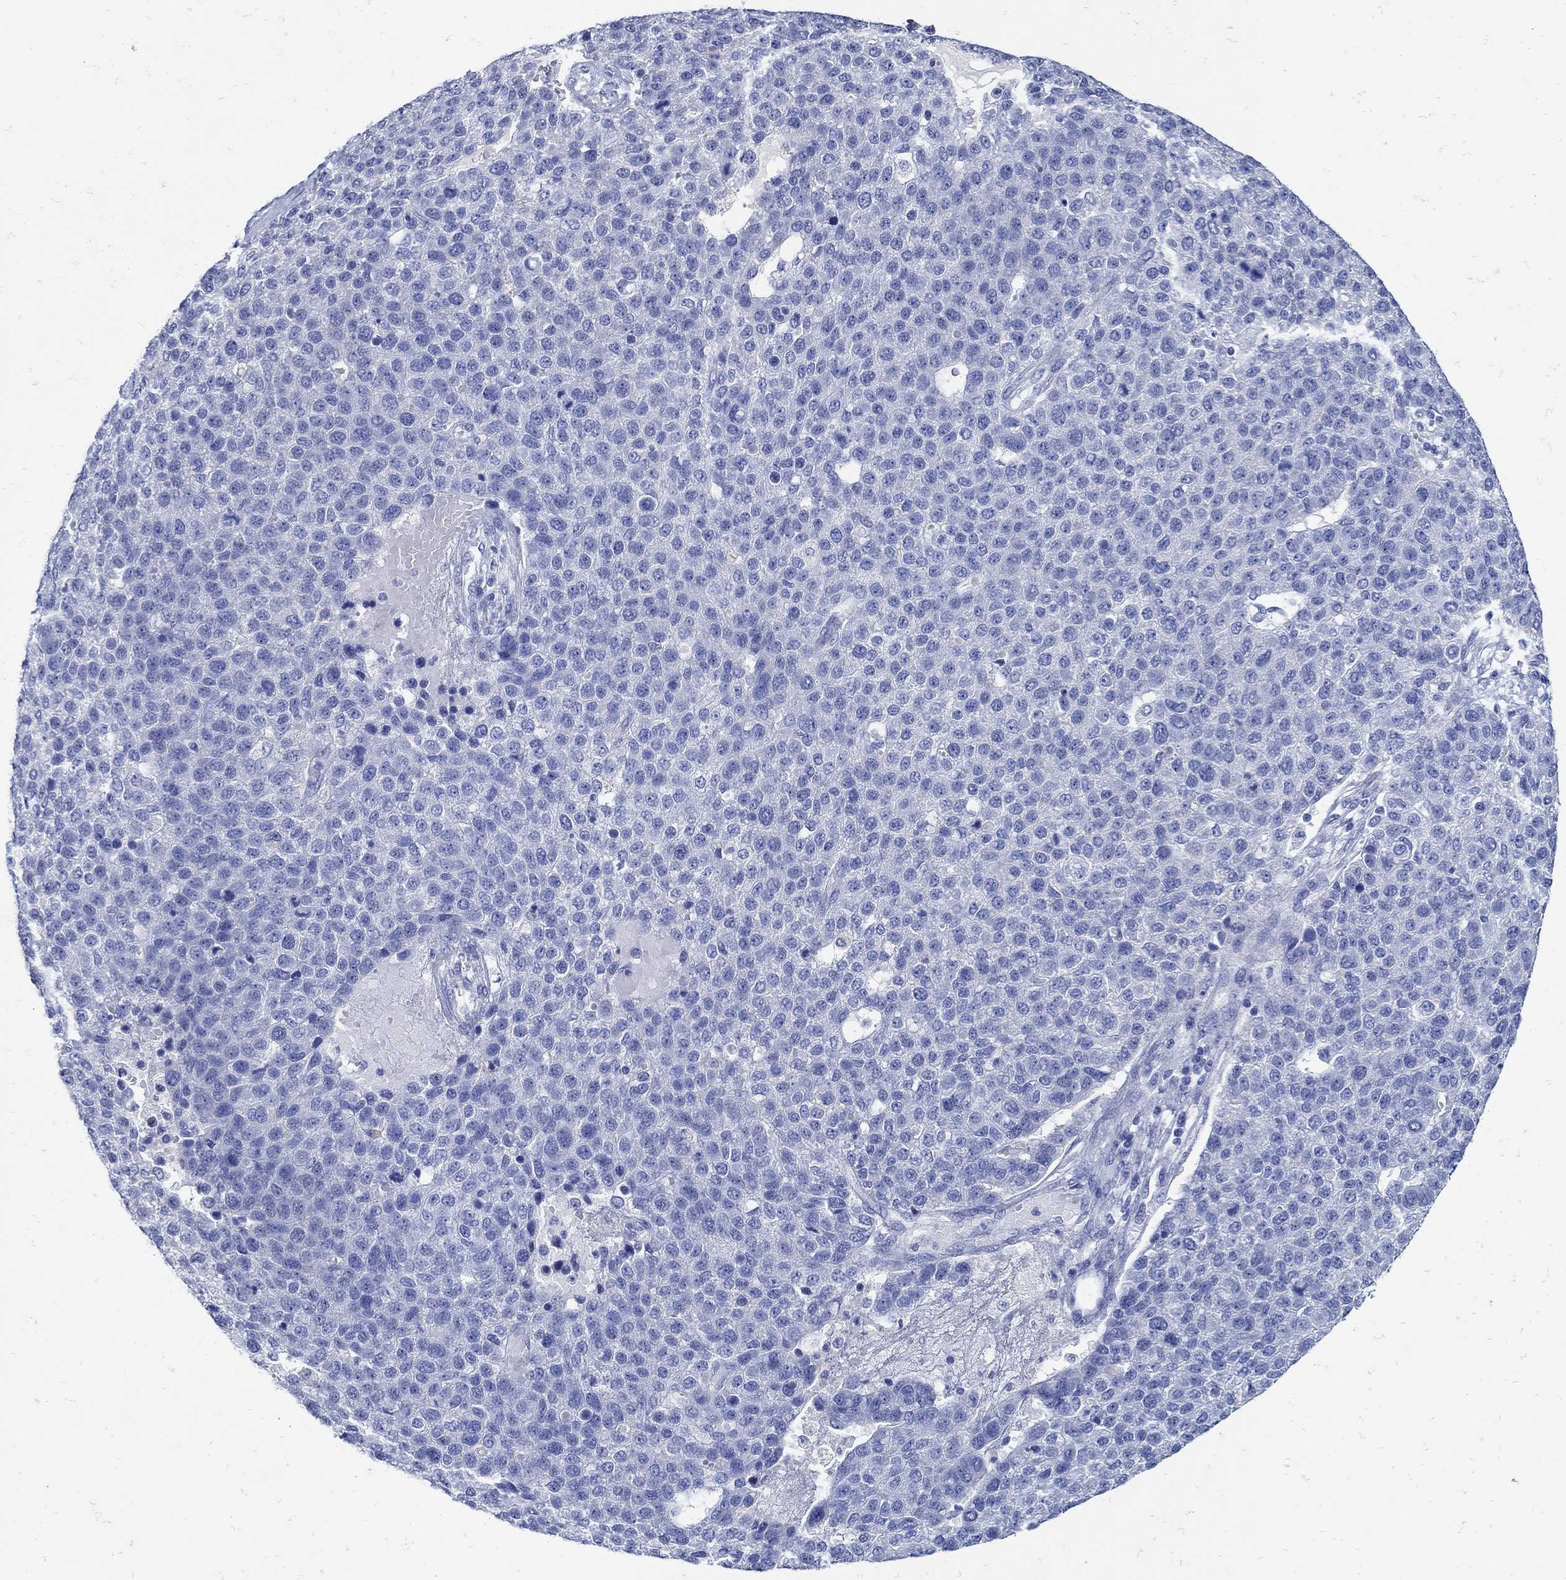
{"staining": {"intensity": "negative", "quantity": "none", "location": "none"}, "tissue": "pancreatic cancer", "cell_type": "Tumor cells", "image_type": "cancer", "snomed": [{"axis": "morphology", "description": "Adenocarcinoma, NOS"}, {"axis": "topography", "description": "Pancreas"}], "caption": "This is an IHC photomicrograph of pancreatic cancer. There is no staining in tumor cells.", "gene": "NOS1", "patient": {"sex": "female", "age": 61}}